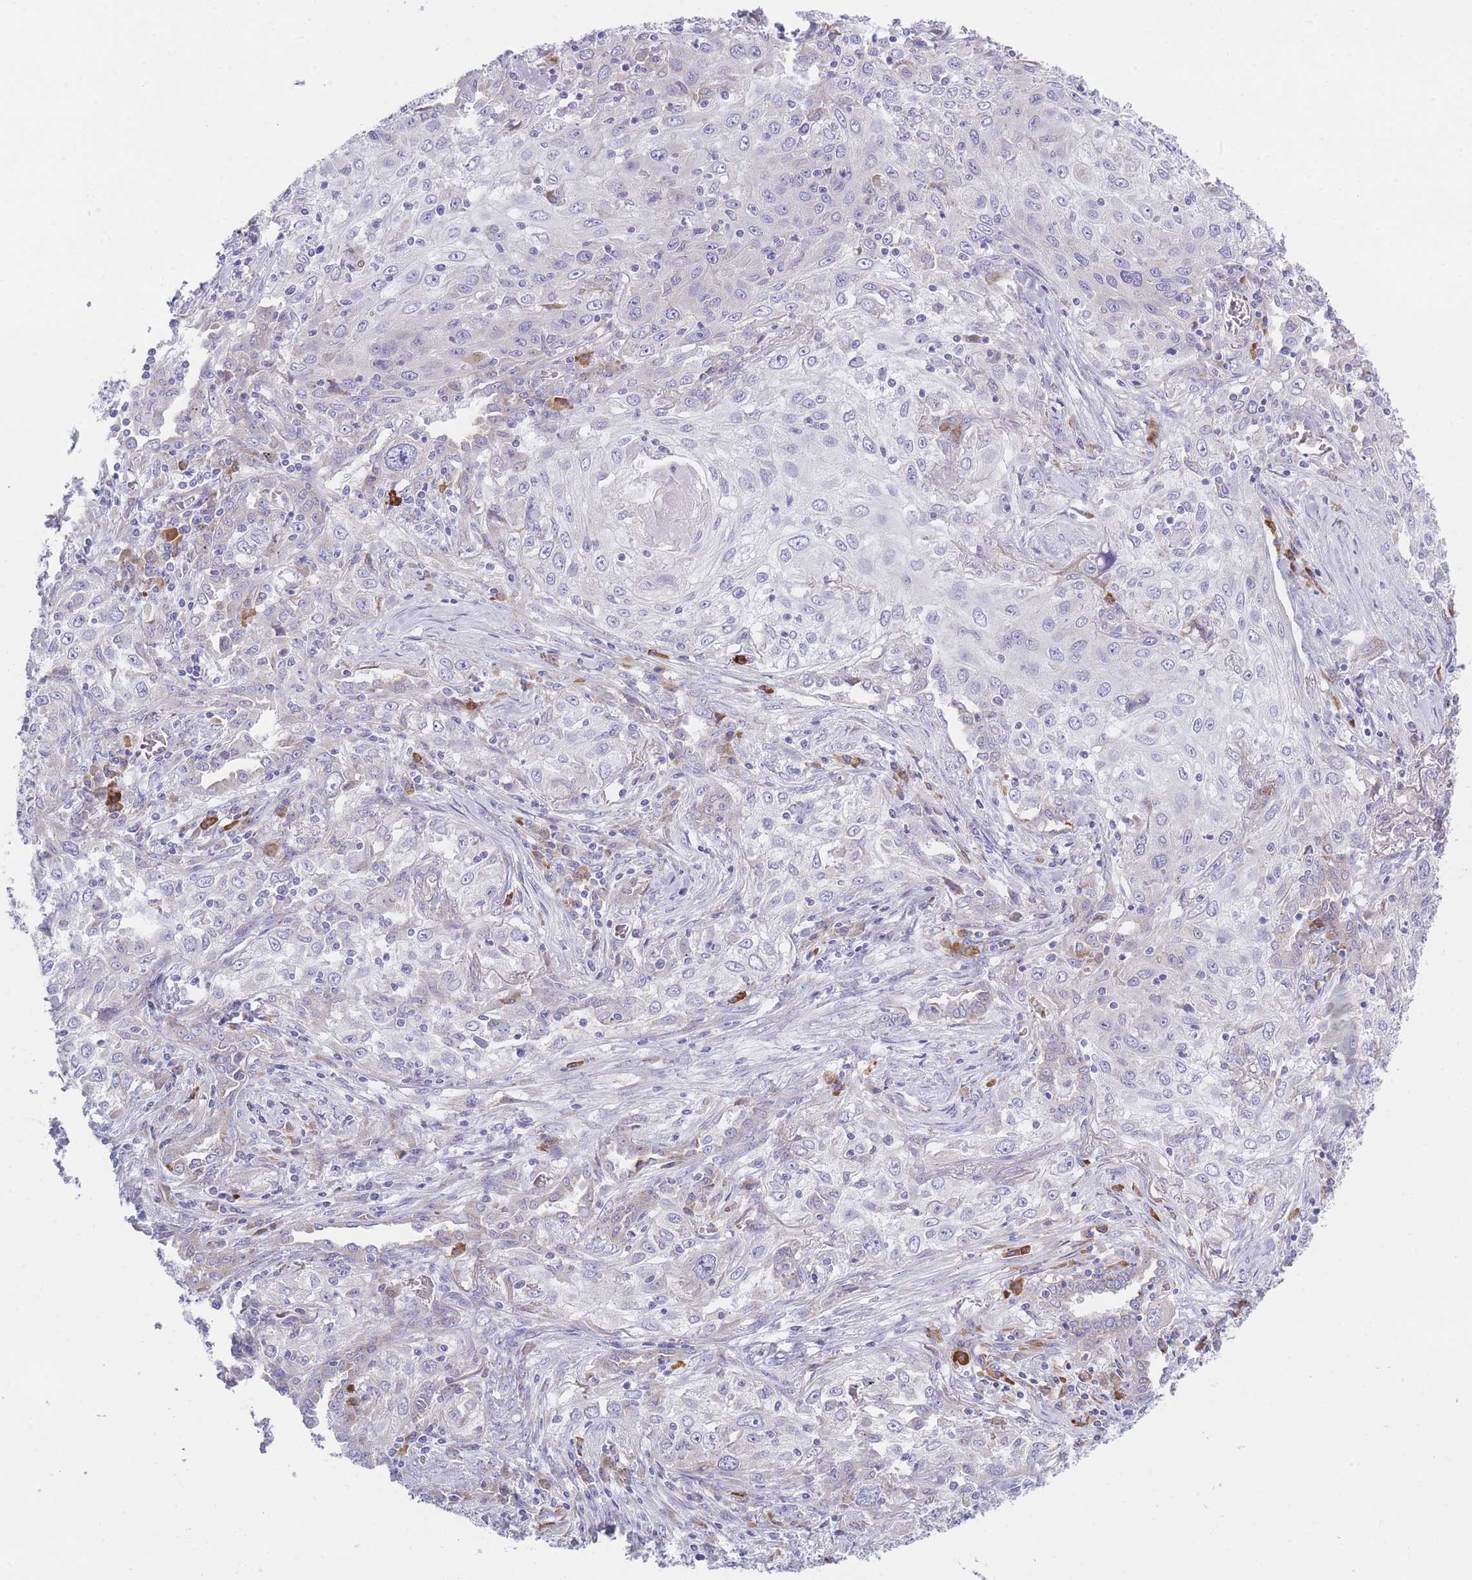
{"staining": {"intensity": "negative", "quantity": "none", "location": "none"}, "tissue": "lung cancer", "cell_type": "Tumor cells", "image_type": "cancer", "snomed": [{"axis": "morphology", "description": "Squamous cell carcinoma, NOS"}, {"axis": "topography", "description": "Lung"}], "caption": "This histopathology image is of squamous cell carcinoma (lung) stained with immunohistochemistry to label a protein in brown with the nuclei are counter-stained blue. There is no positivity in tumor cells.", "gene": "XKR8", "patient": {"sex": "female", "age": 69}}